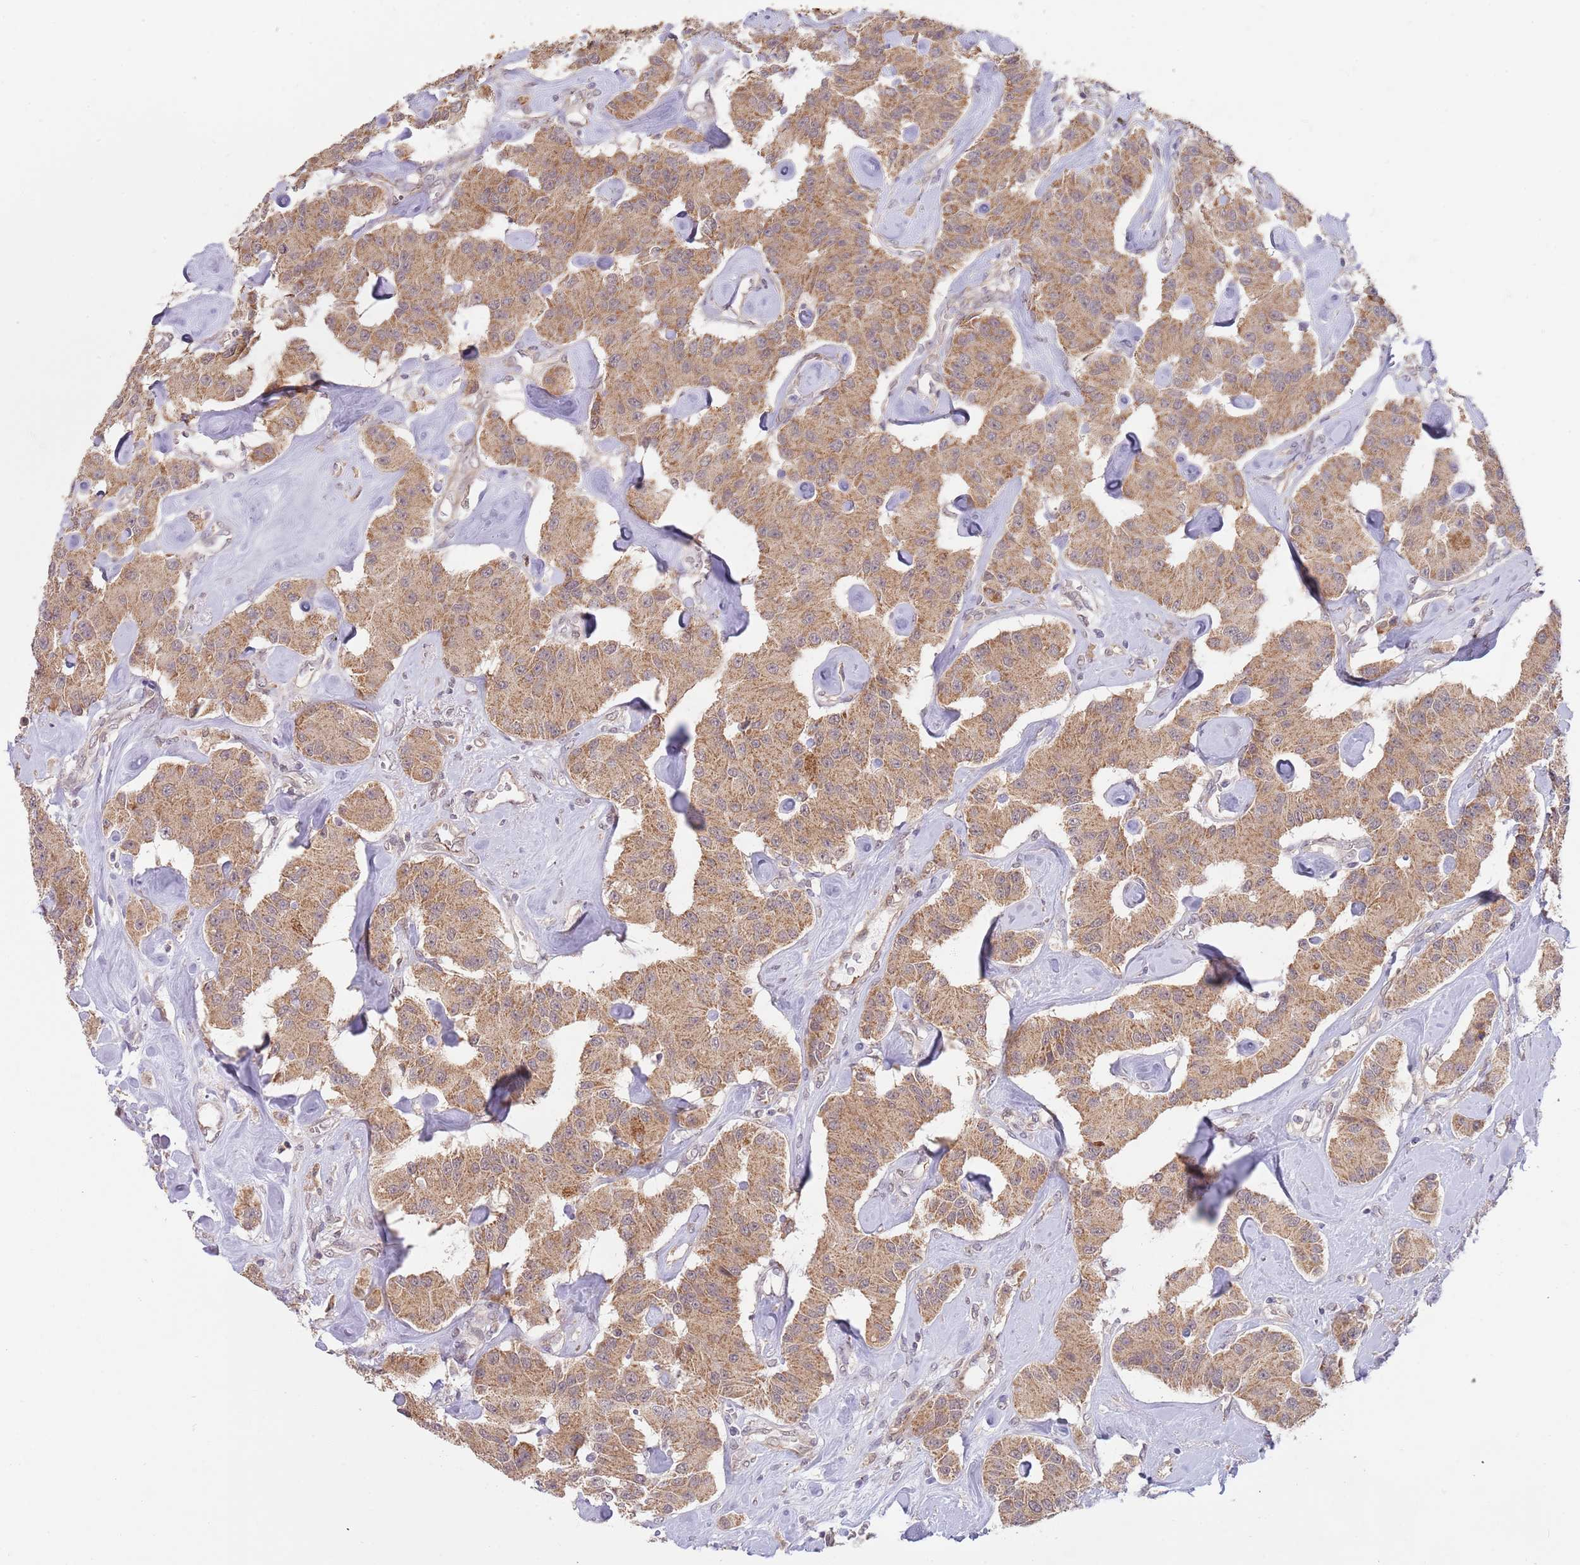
{"staining": {"intensity": "moderate", "quantity": ">75%", "location": "cytoplasmic/membranous"}, "tissue": "carcinoid", "cell_type": "Tumor cells", "image_type": "cancer", "snomed": [{"axis": "morphology", "description": "Carcinoid, malignant, NOS"}, {"axis": "topography", "description": "Pancreas"}], "caption": "There is medium levels of moderate cytoplasmic/membranous staining in tumor cells of carcinoid (malignant), as demonstrated by immunohistochemical staining (brown color).", "gene": "UQCC3", "patient": {"sex": "male", "age": 41}}